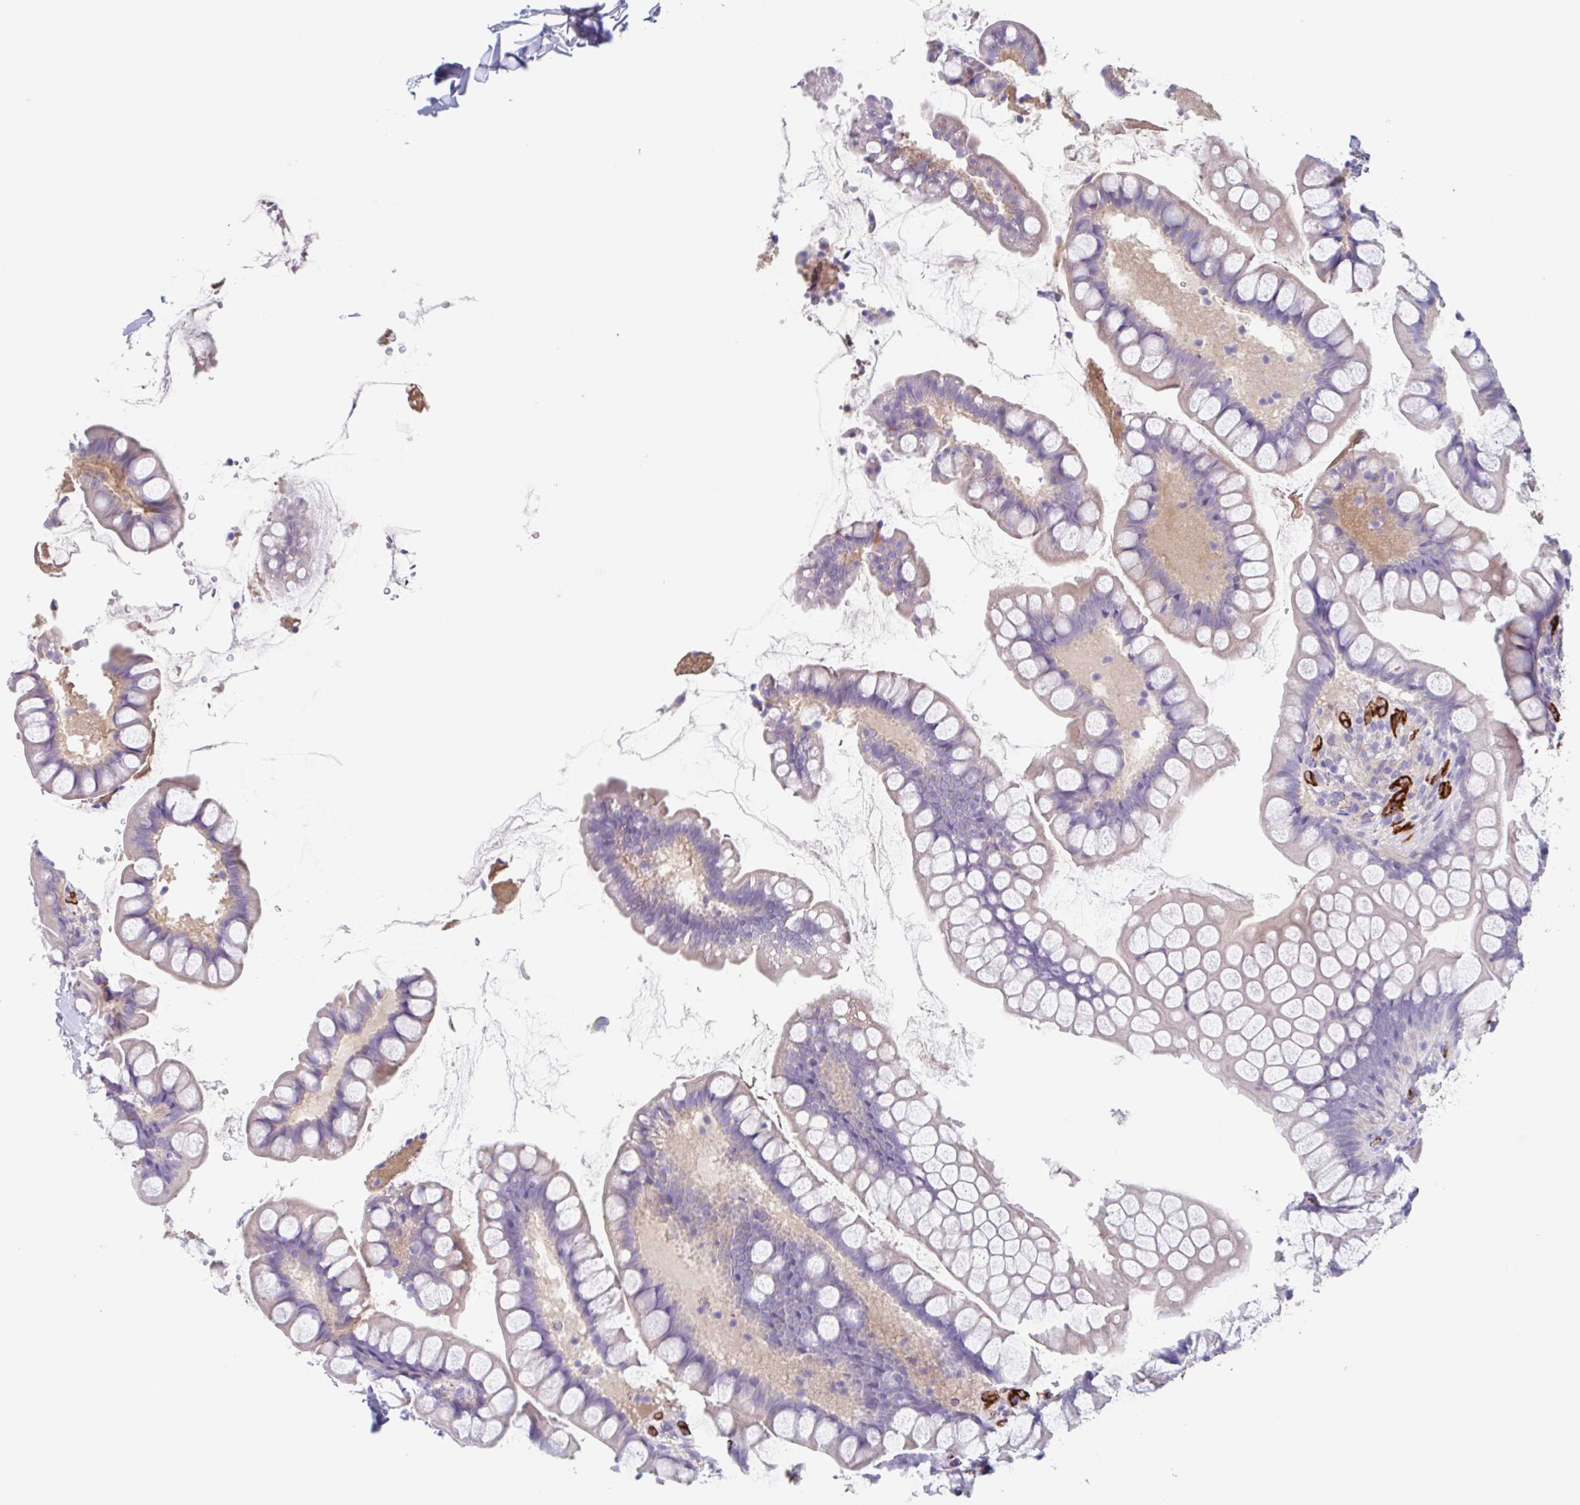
{"staining": {"intensity": "negative", "quantity": "none", "location": "none"}, "tissue": "small intestine", "cell_type": "Glandular cells", "image_type": "normal", "snomed": [{"axis": "morphology", "description": "Normal tissue, NOS"}, {"axis": "topography", "description": "Small intestine"}], "caption": "Immunohistochemistry (IHC) image of normal small intestine stained for a protein (brown), which shows no staining in glandular cells. Brightfield microscopy of immunohistochemistry stained with DAB (3,3'-diaminobenzidine) (brown) and hematoxylin (blue), captured at high magnification.", "gene": "EHD4", "patient": {"sex": "male", "age": 70}}